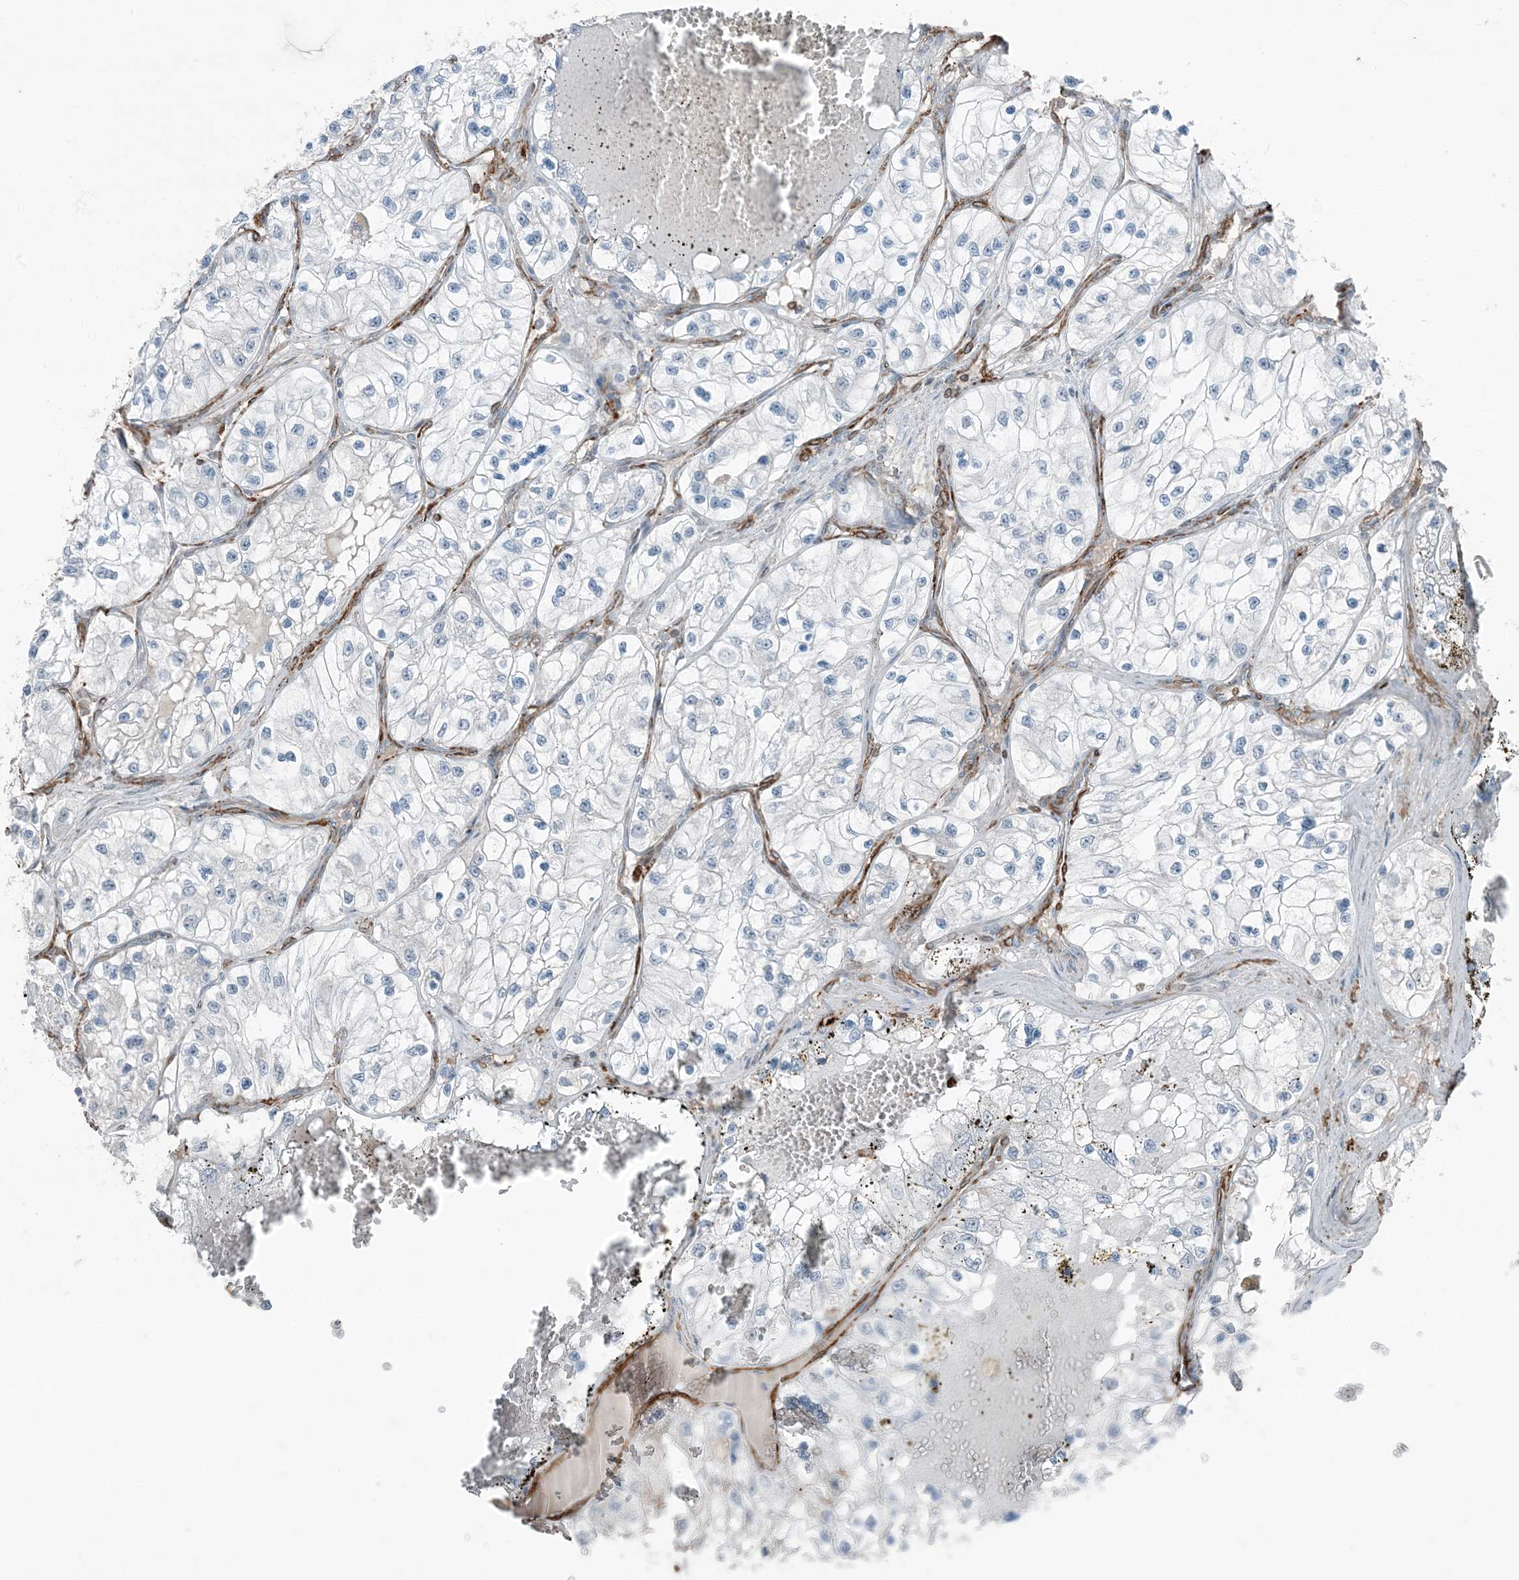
{"staining": {"intensity": "negative", "quantity": "none", "location": "none"}, "tissue": "renal cancer", "cell_type": "Tumor cells", "image_type": "cancer", "snomed": [{"axis": "morphology", "description": "Adenocarcinoma, NOS"}, {"axis": "topography", "description": "Kidney"}], "caption": "Human renal cancer stained for a protein using immunohistochemistry exhibits no expression in tumor cells.", "gene": "APOBEC3C", "patient": {"sex": "female", "age": 57}}